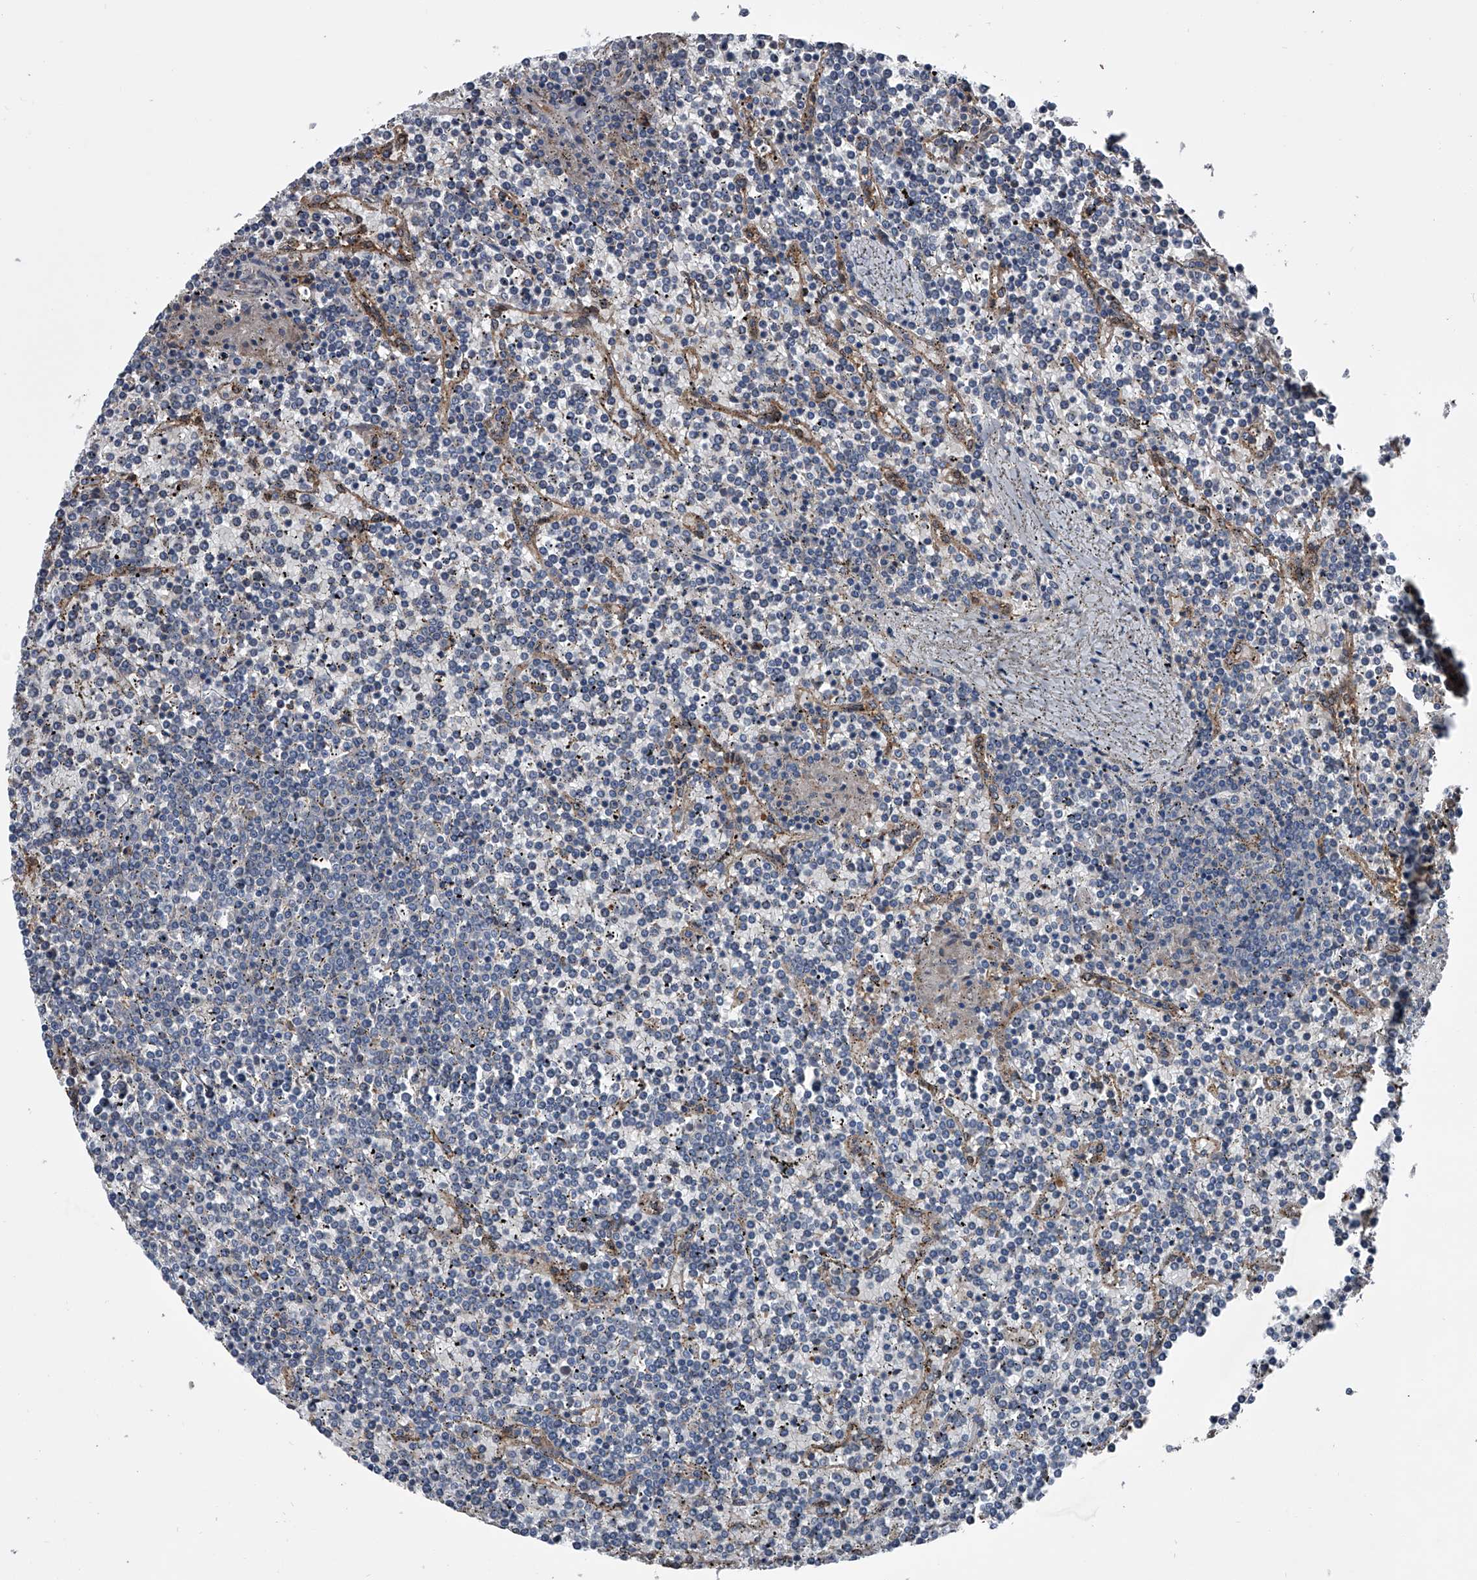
{"staining": {"intensity": "negative", "quantity": "none", "location": "none"}, "tissue": "lymphoma", "cell_type": "Tumor cells", "image_type": "cancer", "snomed": [{"axis": "morphology", "description": "Malignant lymphoma, non-Hodgkin's type, Low grade"}, {"axis": "topography", "description": "Spleen"}], "caption": "The histopathology image demonstrates no significant expression in tumor cells of lymphoma. (IHC, brightfield microscopy, high magnification).", "gene": "KIF13A", "patient": {"sex": "female", "age": 19}}